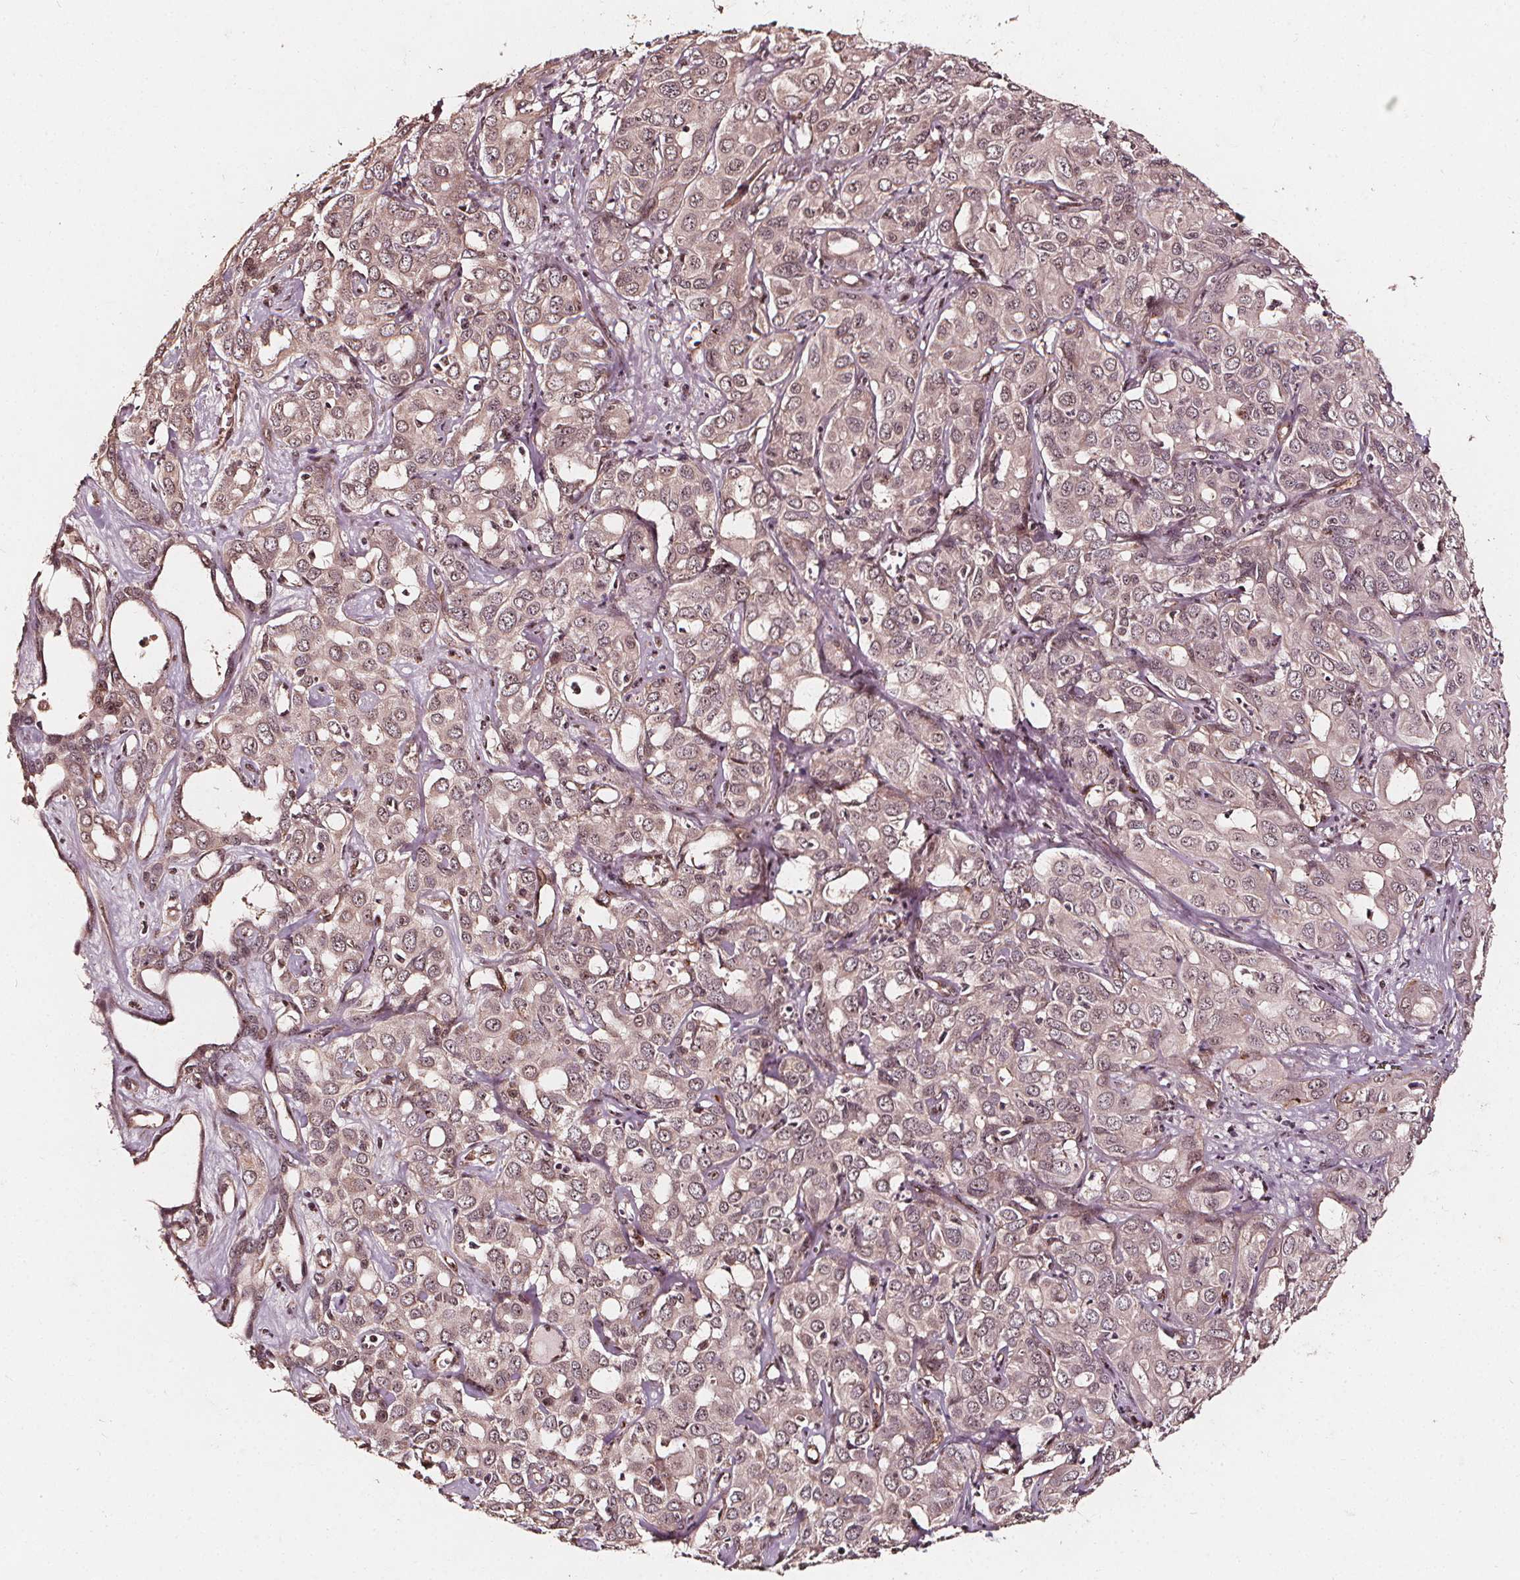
{"staining": {"intensity": "weak", "quantity": ">75%", "location": "nuclear"}, "tissue": "liver cancer", "cell_type": "Tumor cells", "image_type": "cancer", "snomed": [{"axis": "morphology", "description": "Cholangiocarcinoma"}, {"axis": "topography", "description": "Liver"}], "caption": "Liver cholangiocarcinoma stained with immunohistochemistry (IHC) displays weak nuclear positivity in about >75% of tumor cells.", "gene": "EXOSC9", "patient": {"sex": "female", "age": 60}}